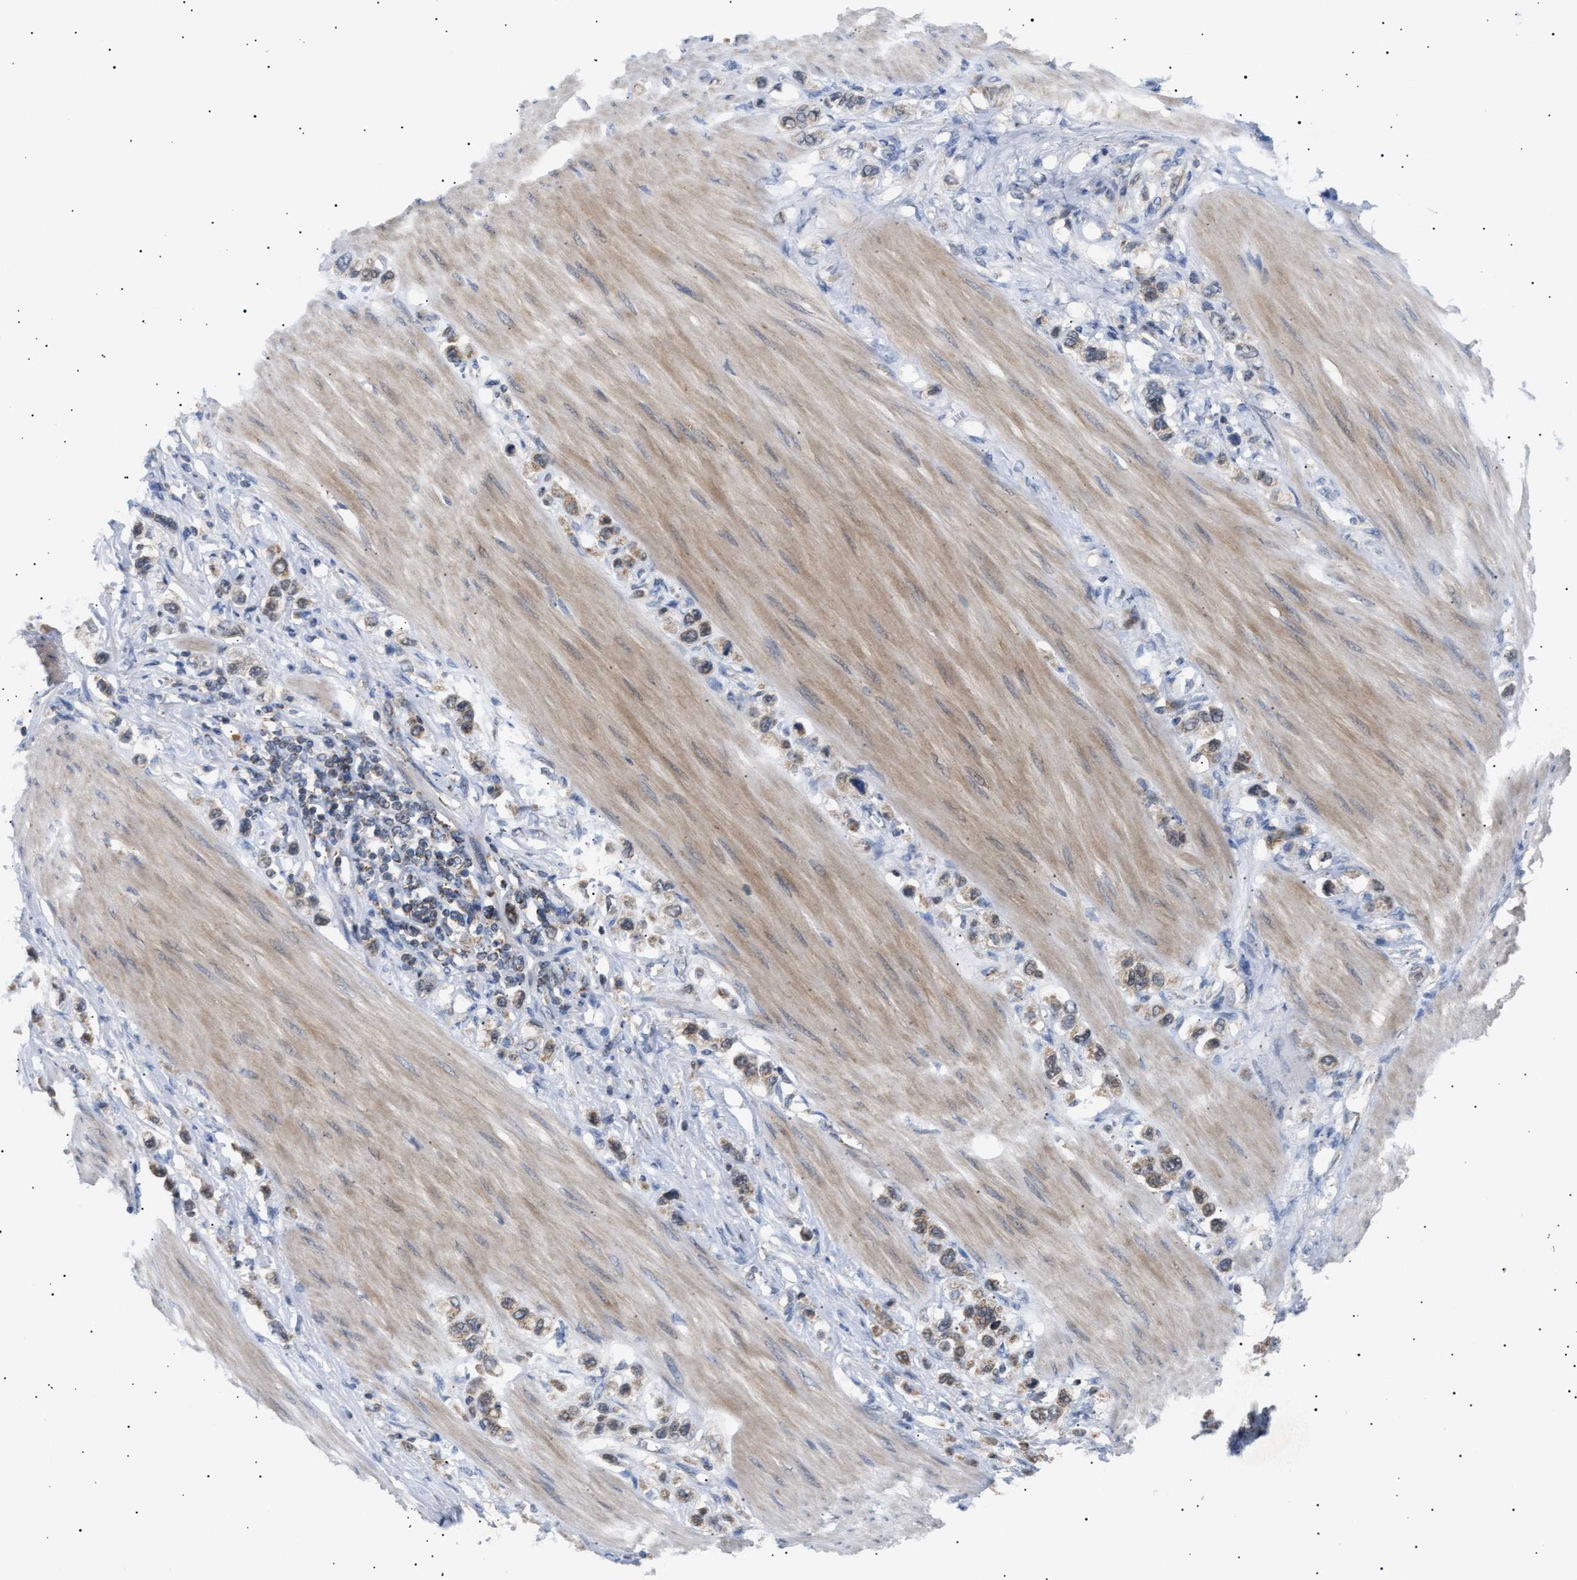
{"staining": {"intensity": "moderate", "quantity": "25%-75%", "location": "cytoplasmic/membranous"}, "tissue": "stomach cancer", "cell_type": "Tumor cells", "image_type": "cancer", "snomed": [{"axis": "morphology", "description": "Adenocarcinoma, NOS"}, {"axis": "topography", "description": "Stomach"}], "caption": "The histopathology image reveals a brown stain indicating the presence of a protein in the cytoplasmic/membranous of tumor cells in stomach adenocarcinoma.", "gene": "SIRT5", "patient": {"sex": "female", "age": 65}}